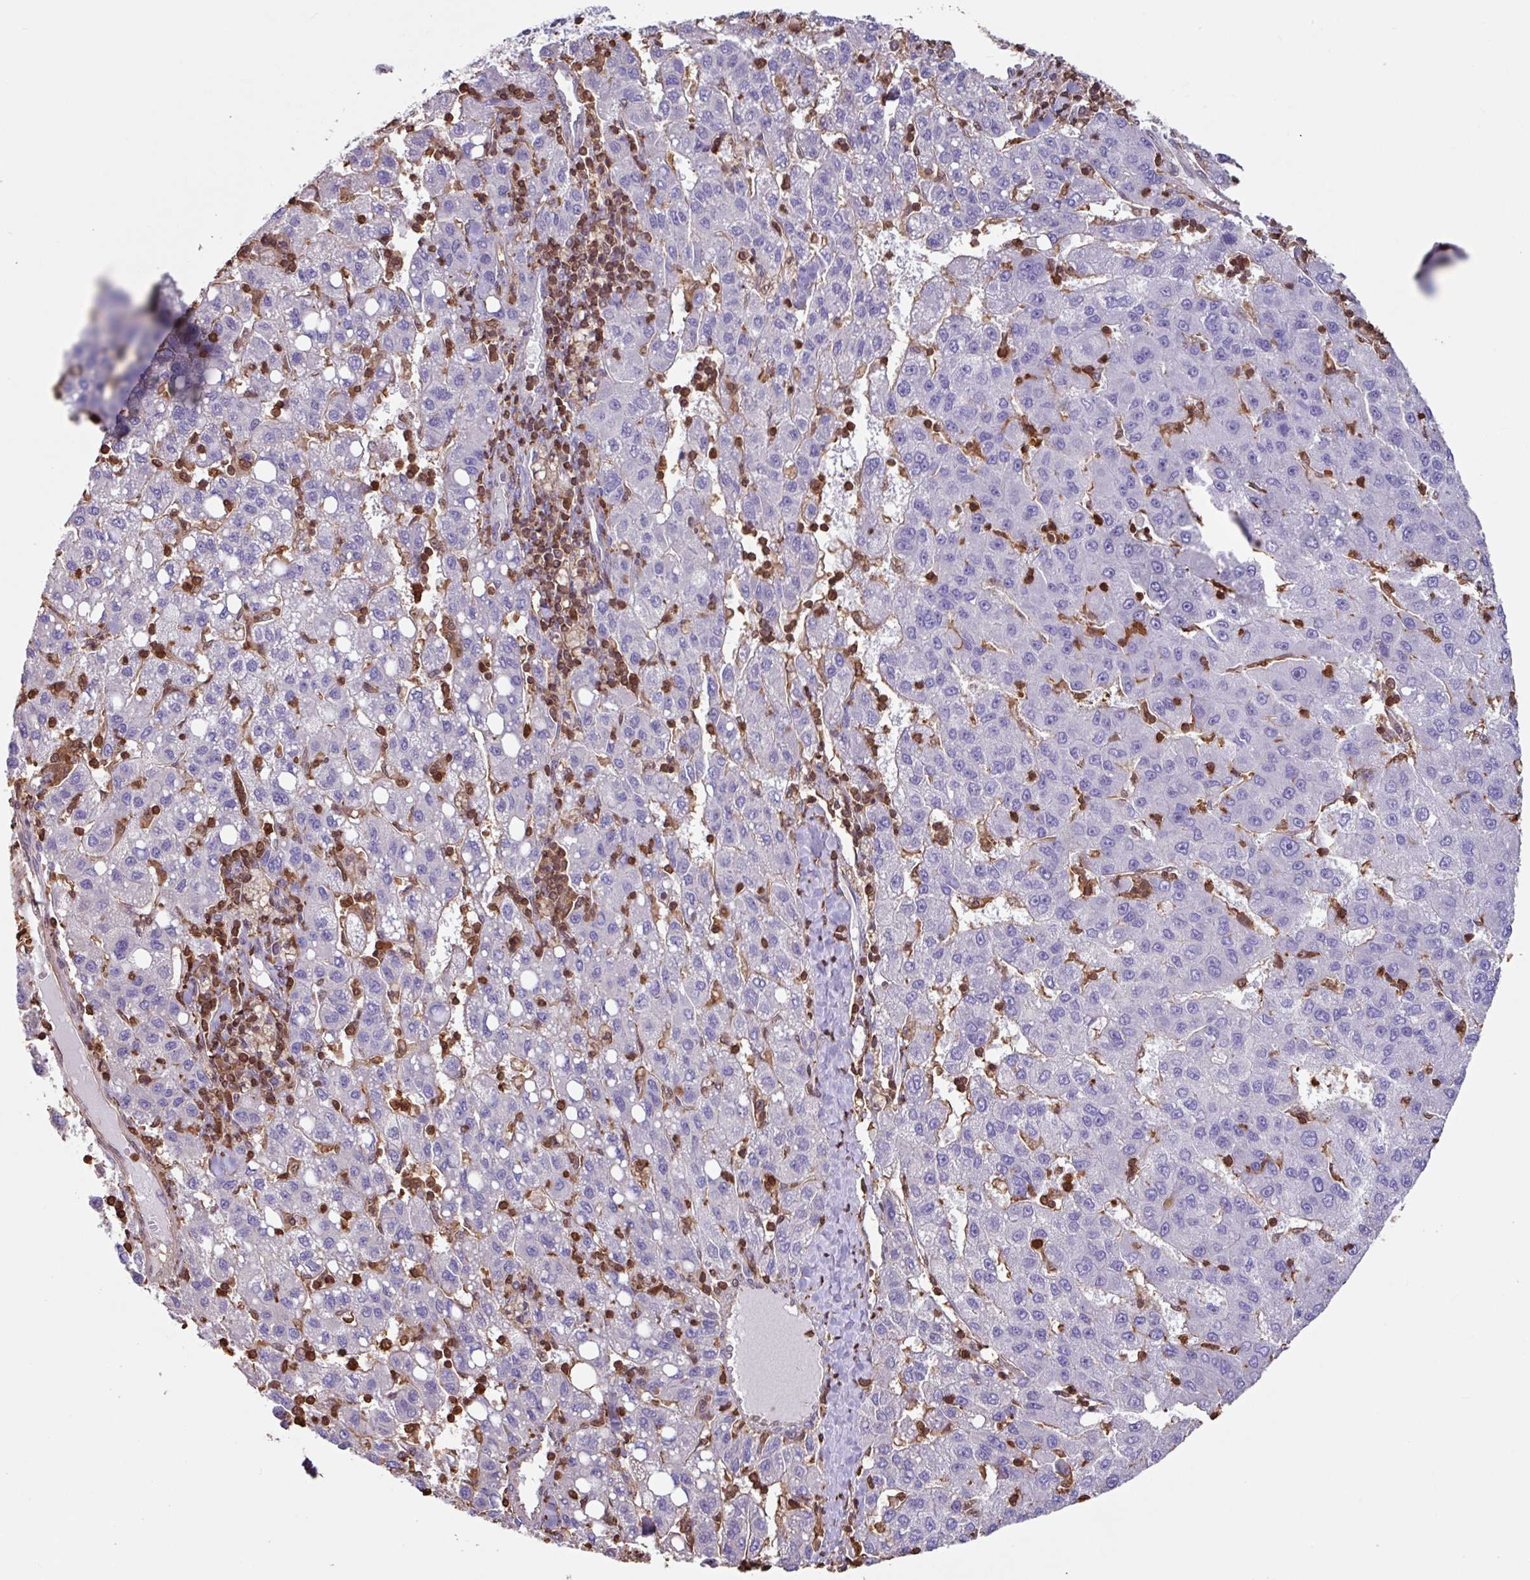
{"staining": {"intensity": "negative", "quantity": "none", "location": "none"}, "tissue": "liver cancer", "cell_type": "Tumor cells", "image_type": "cancer", "snomed": [{"axis": "morphology", "description": "Carcinoma, Hepatocellular, NOS"}, {"axis": "topography", "description": "Liver"}], "caption": "Tumor cells show no significant protein positivity in liver cancer.", "gene": "ARHGDIB", "patient": {"sex": "female", "age": 82}}